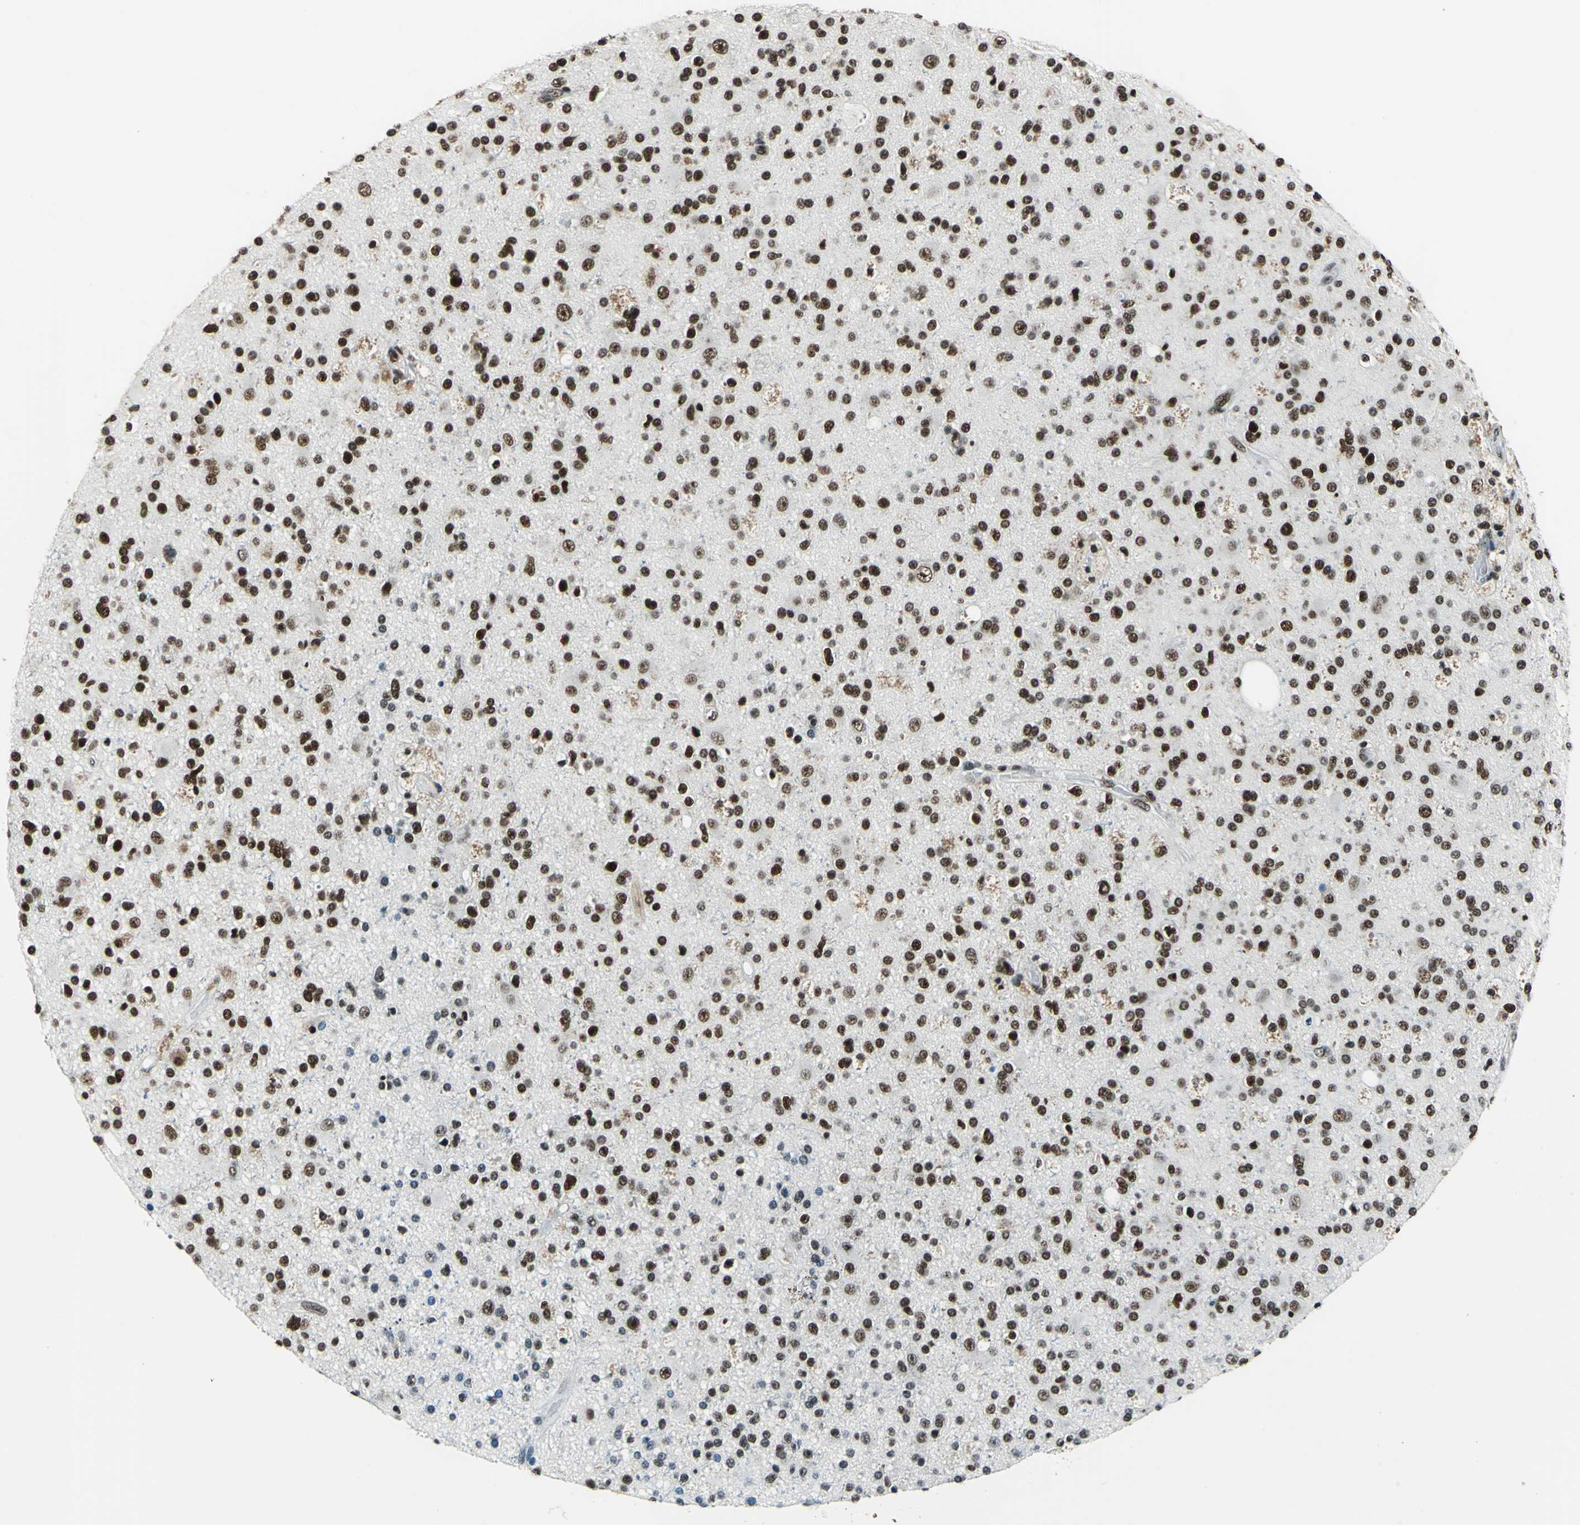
{"staining": {"intensity": "moderate", "quantity": ">75%", "location": "nuclear"}, "tissue": "glioma", "cell_type": "Tumor cells", "image_type": "cancer", "snomed": [{"axis": "morphology", "description": "Glioma, malignant, High grade"}, {"axis": "topography", "description": "Brain"}], "caption": "Human glioma stained with a protein marker exhibits moderate staining in tumor cells.", "gene": "BCLAF1", "patient": {"sex": "male", "age": 33}}